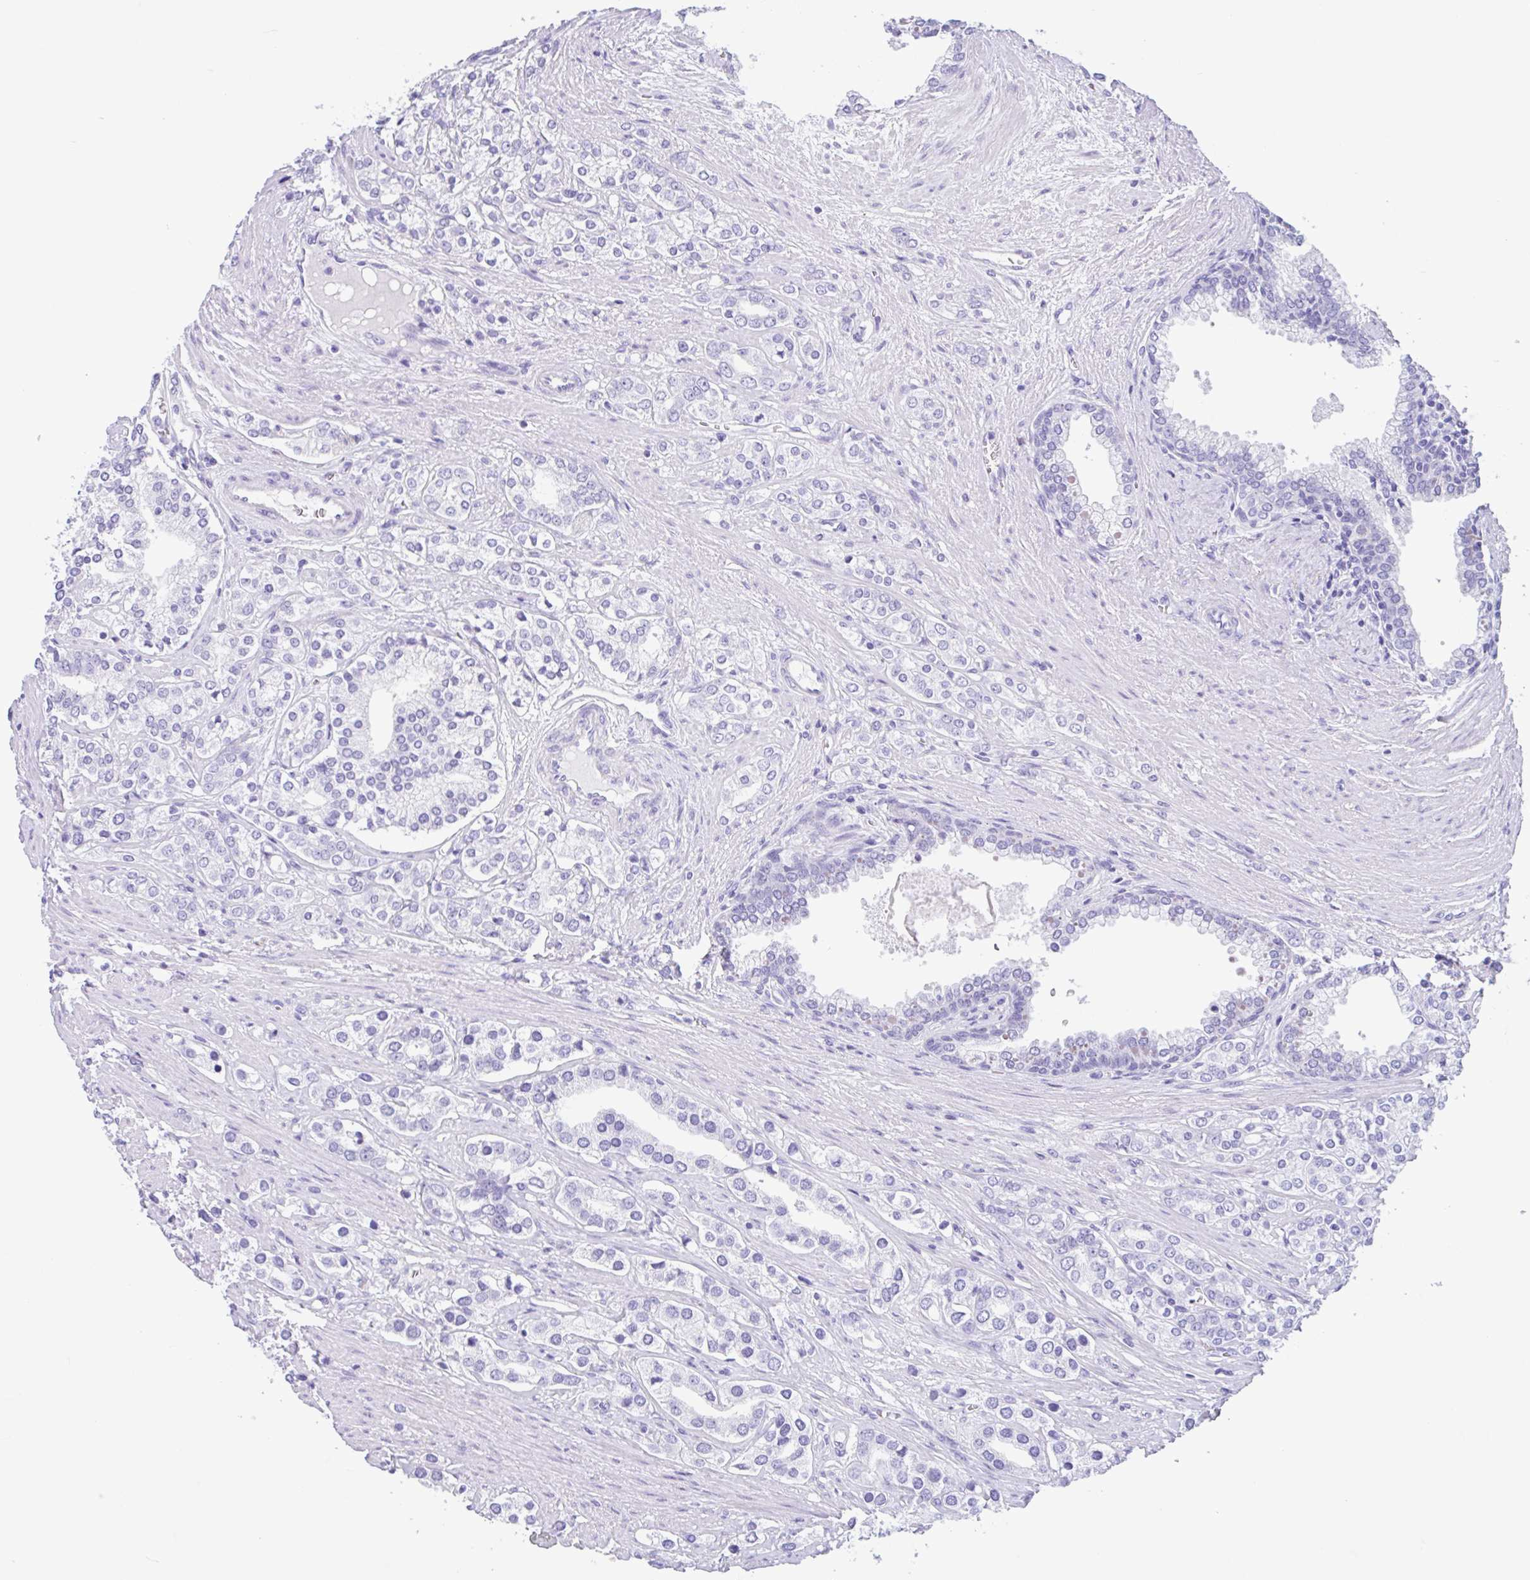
{"staining": {"intensity": "negative", "quantity": "none", "location": "none"}, "tissue": "prostate cancer", "cell_type": "Tumor cells", "image_type": "cancer", "snomed": [{"axis": "morphology", "description": "Adenocarcinoma, High grade"}, {"axis": "topography", "description": "Prostate"}], "caption": "High-grade adenocarcinoma (prostate) stained for a protein using immunohistochemistry shows no positivity tumor cells.", "gene": "OR4N4", "patient": {"sex": "male", "age": 58}}